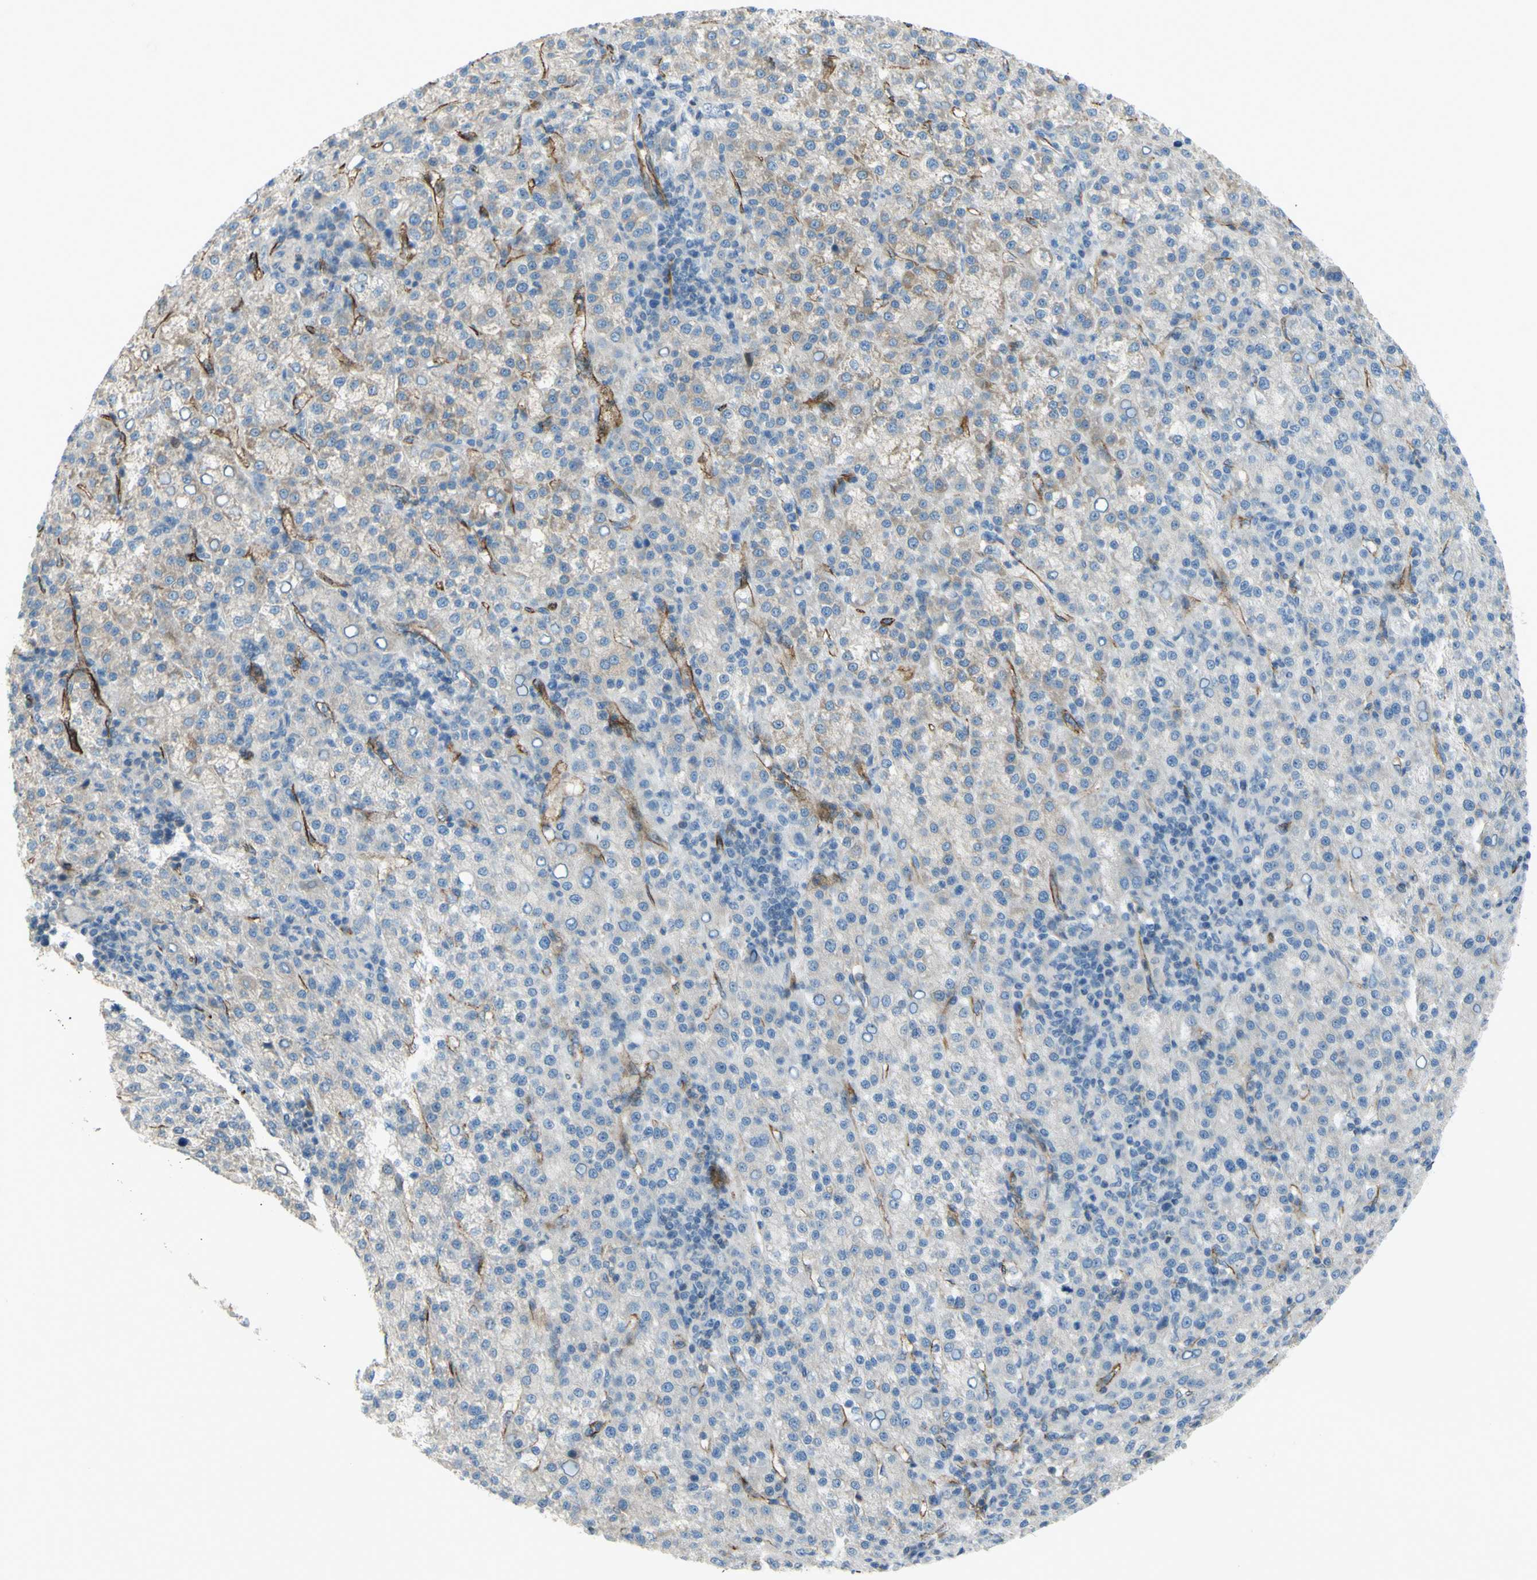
{"staining": {"intensity": "weak", "quantity": "25%-75%", "location": "cytoplasmic/membranous"}, "tissue": "liver cancer", "cell_type": "Tumor cells", "image_type": "cancer", "snomed": [{"axis": "morphology", "description": "Carcinoma, Hepatocellular, NOS"}, {"axis": "topography", "description": "Liver"}], "caption": "Hepatocellular carcinoma (liver) stained with a protein marker shows weak staining in tumor cells.", "gene": "PRRG2", "patient": {"sex": "female", "age": 58}}